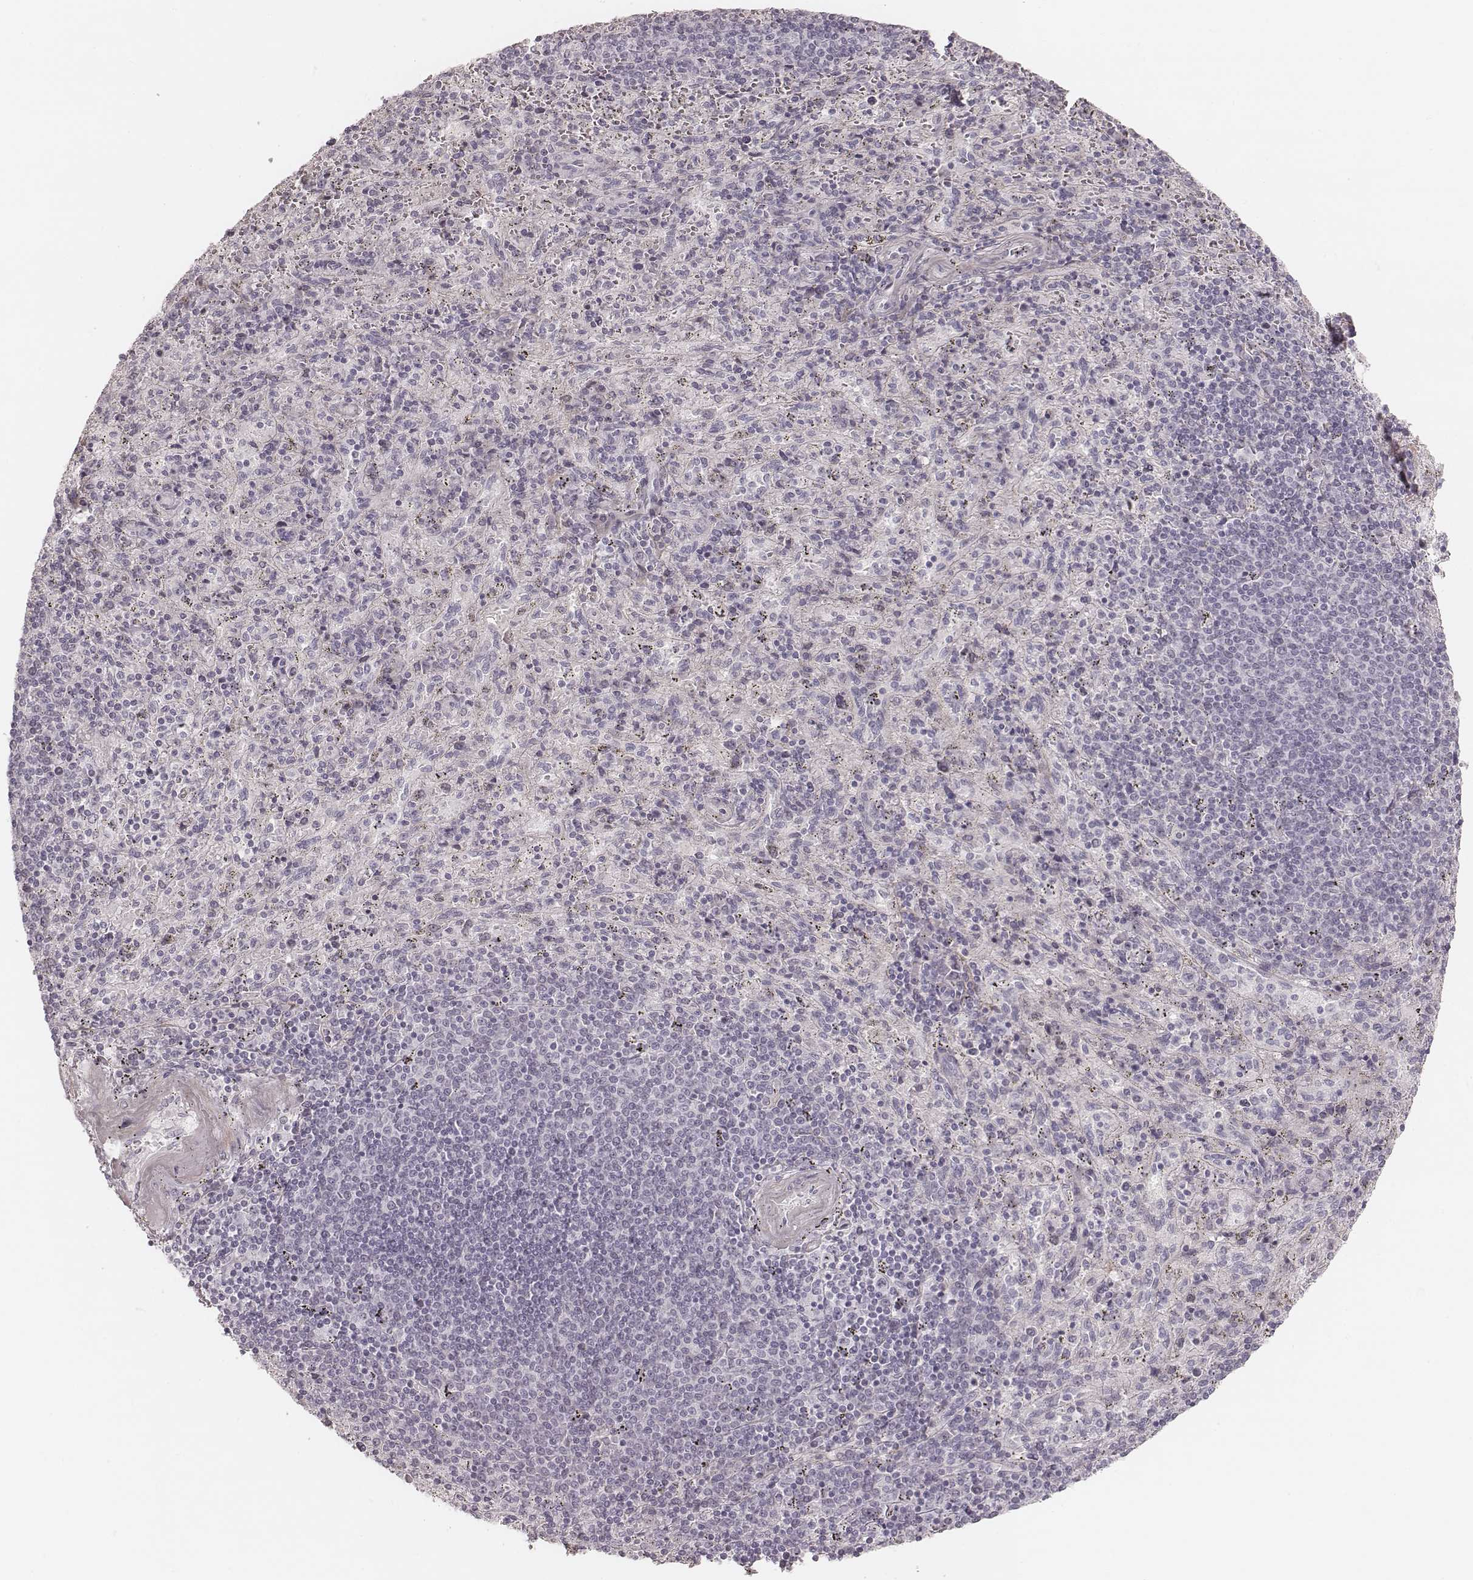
{"staining": {"intensity": "negative", "quantity": "none", "location": "none"}, "tissue": "spleen", "cell_type": "Cells in red pulp", "image_type": "normal", "snomed": [{"axis": "morphology", "description": "Normal tissue, NOS"}, {"axis": "topography", "description": "Spleen"}], "caption": "An immunohistochemistry photomicrograph of unremarkable spleen is shown. There is no staining in cells in red pulp of spleen. (Stains: DAB IHC with hematoxylin counter stain, Microscopy: brightfield microscopy at high magnification).", "gene": "SPATA24", "patient": {"sex": "male", "age": 57}}